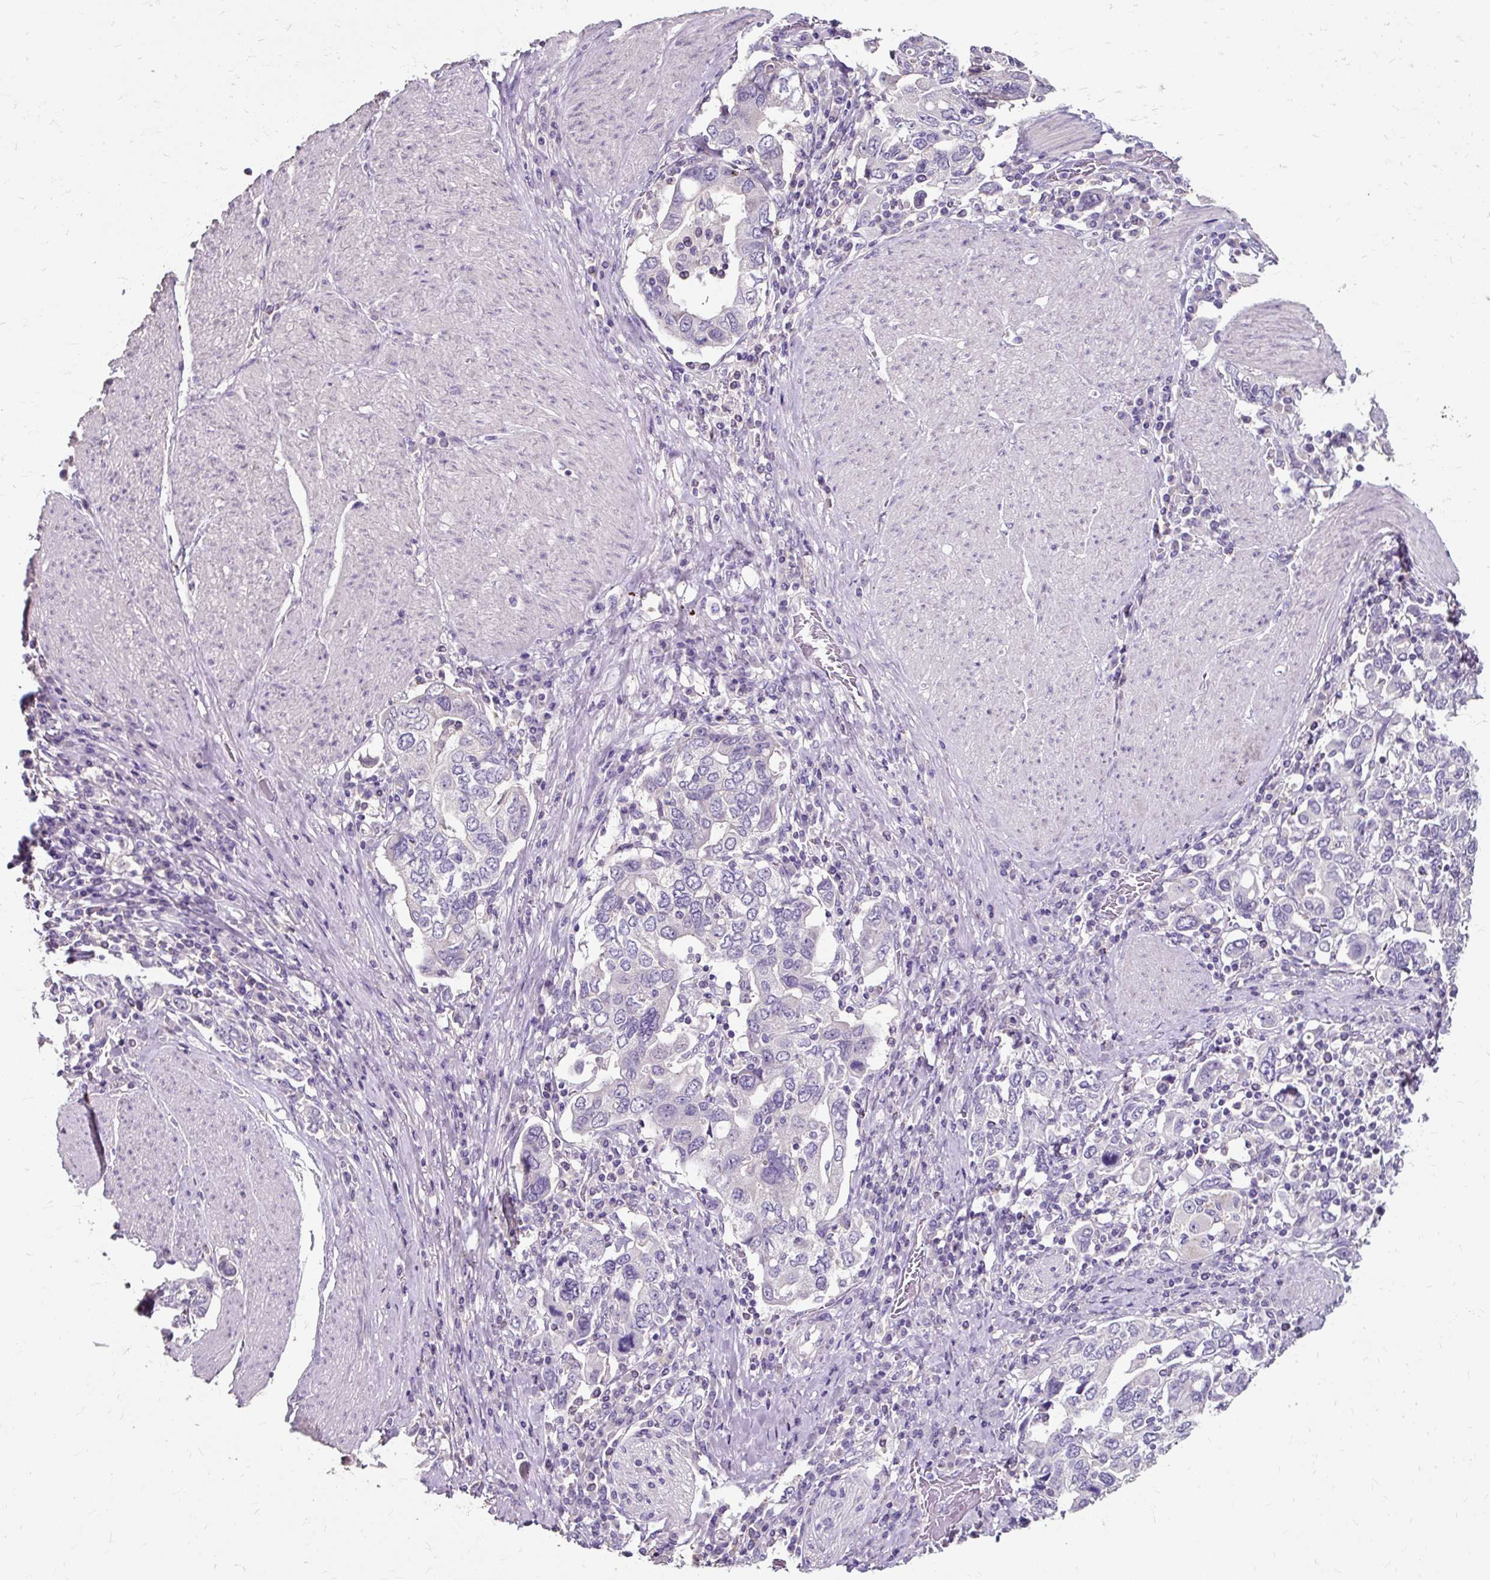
{"staining": {"intensity": "negative", "quantity": "none", "location": "none"}, "tissue": "stomach cancer", "cell_type": "Tumor cells", "image_type": "cancer", "snomed": [{"axis": "morphology", "description": "Adenocarcinoma, NOS"}, {"axis": "topography", "description": "Stomach, upper"}, {"axis": "topography", "description": "Stomach"}], "caption": "High power microscopy image of an IHC photomicrograph of stomach adenocarcinoma, revealing no significant positivity in tumor cells.", "gene": "KLHL24", "patient": {"sex": "male", "age": 62}}